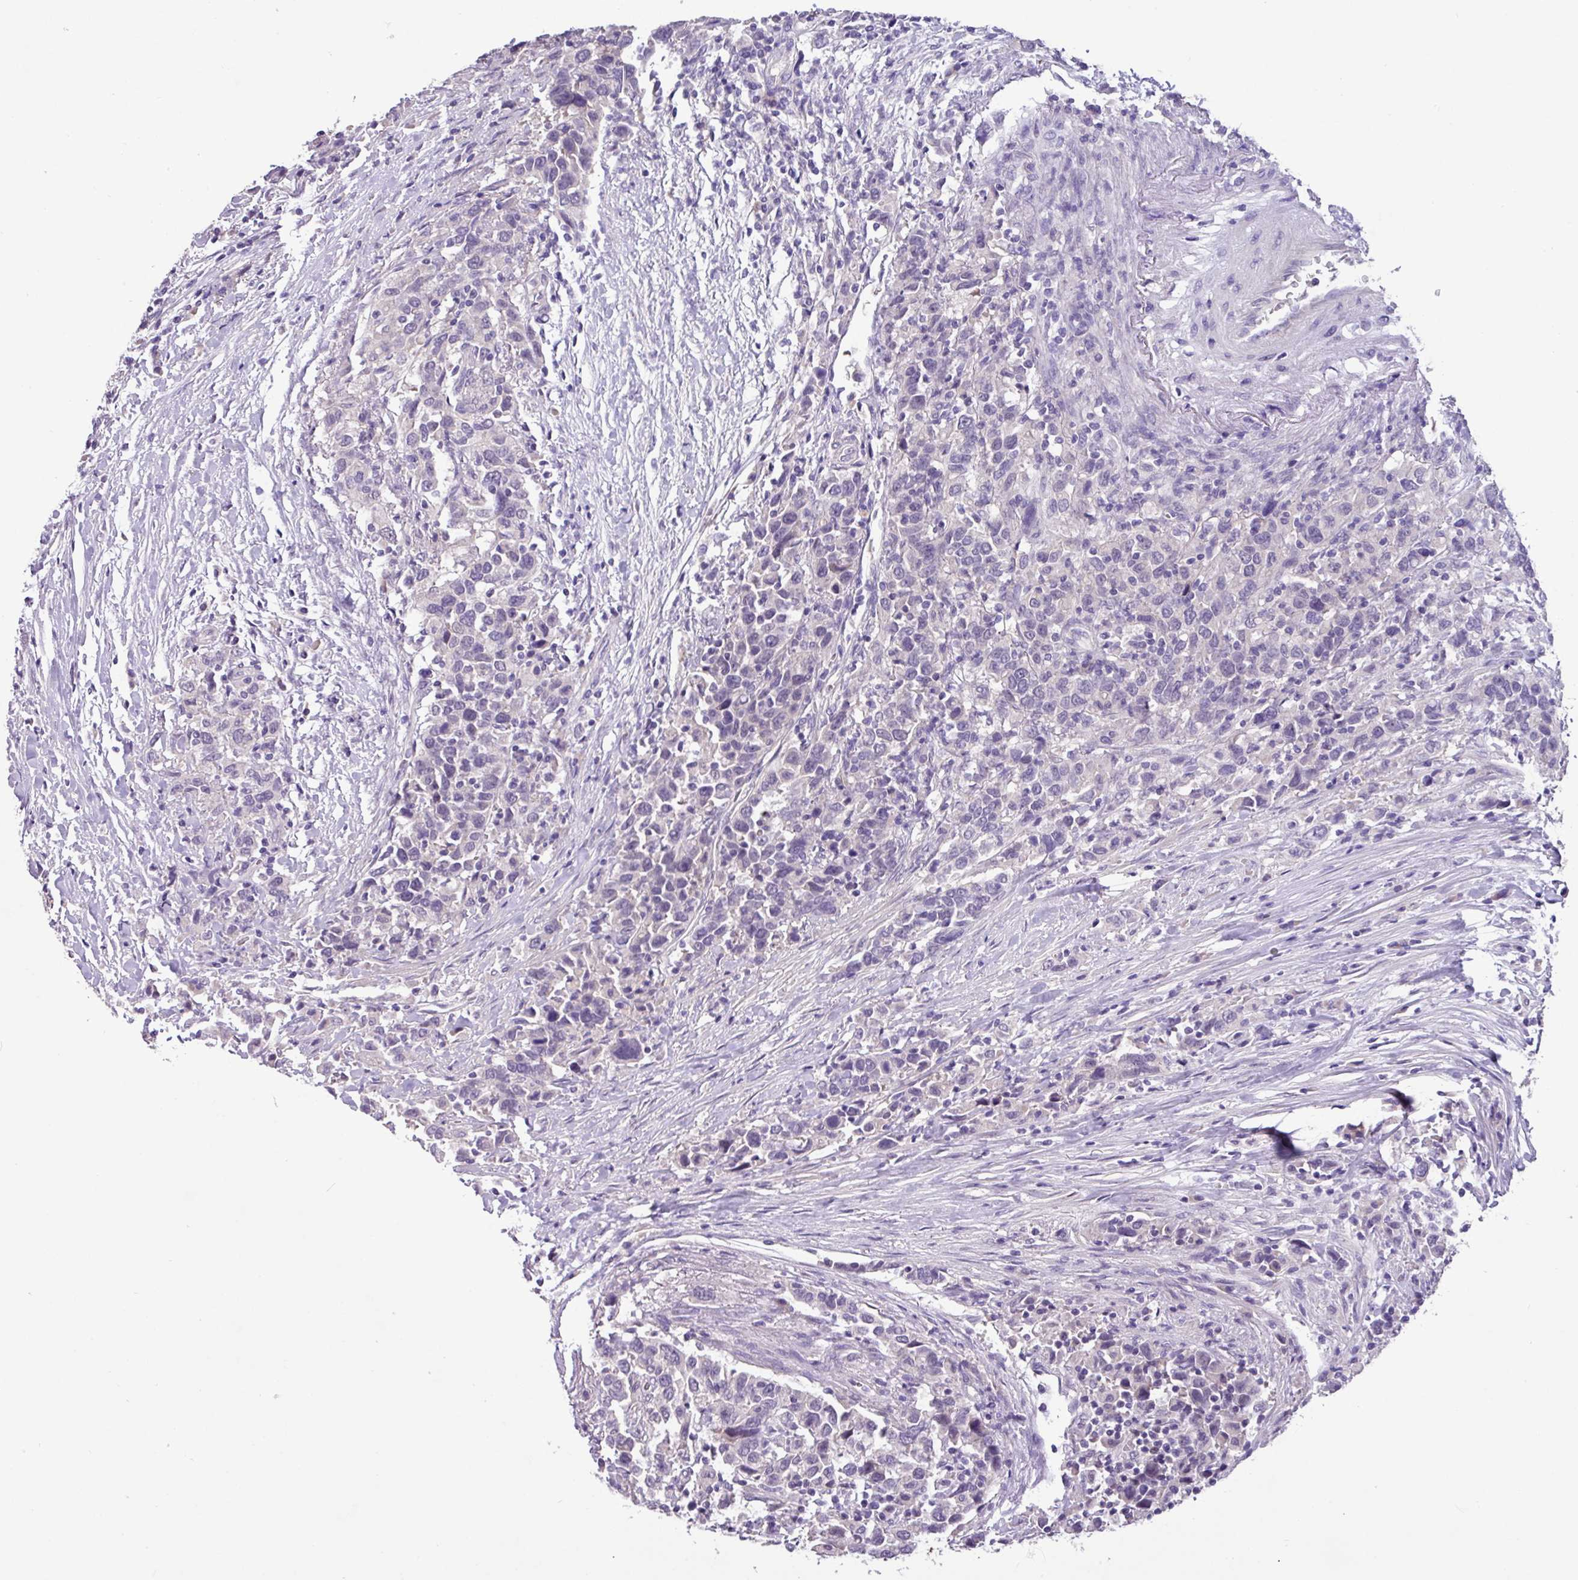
{"staining": {"intensity": "negative", "quantity": "none", "location": "none"}, "tissue": "urothelial cancer", "cell_type": "Tumor cells", "image_type": "cancer", "snomed": [{"axis": "morphology", "description": "Urothelial carcinoma, High grade"}, {"axis": "topography", "description": "Urinary bladder"}], "caption": "Tumor cells are negative for brown protein staining in urothelial carcinoma (high-grade).", "gene": "PAX8", "patient": {"sex": "male", "age": 61}}